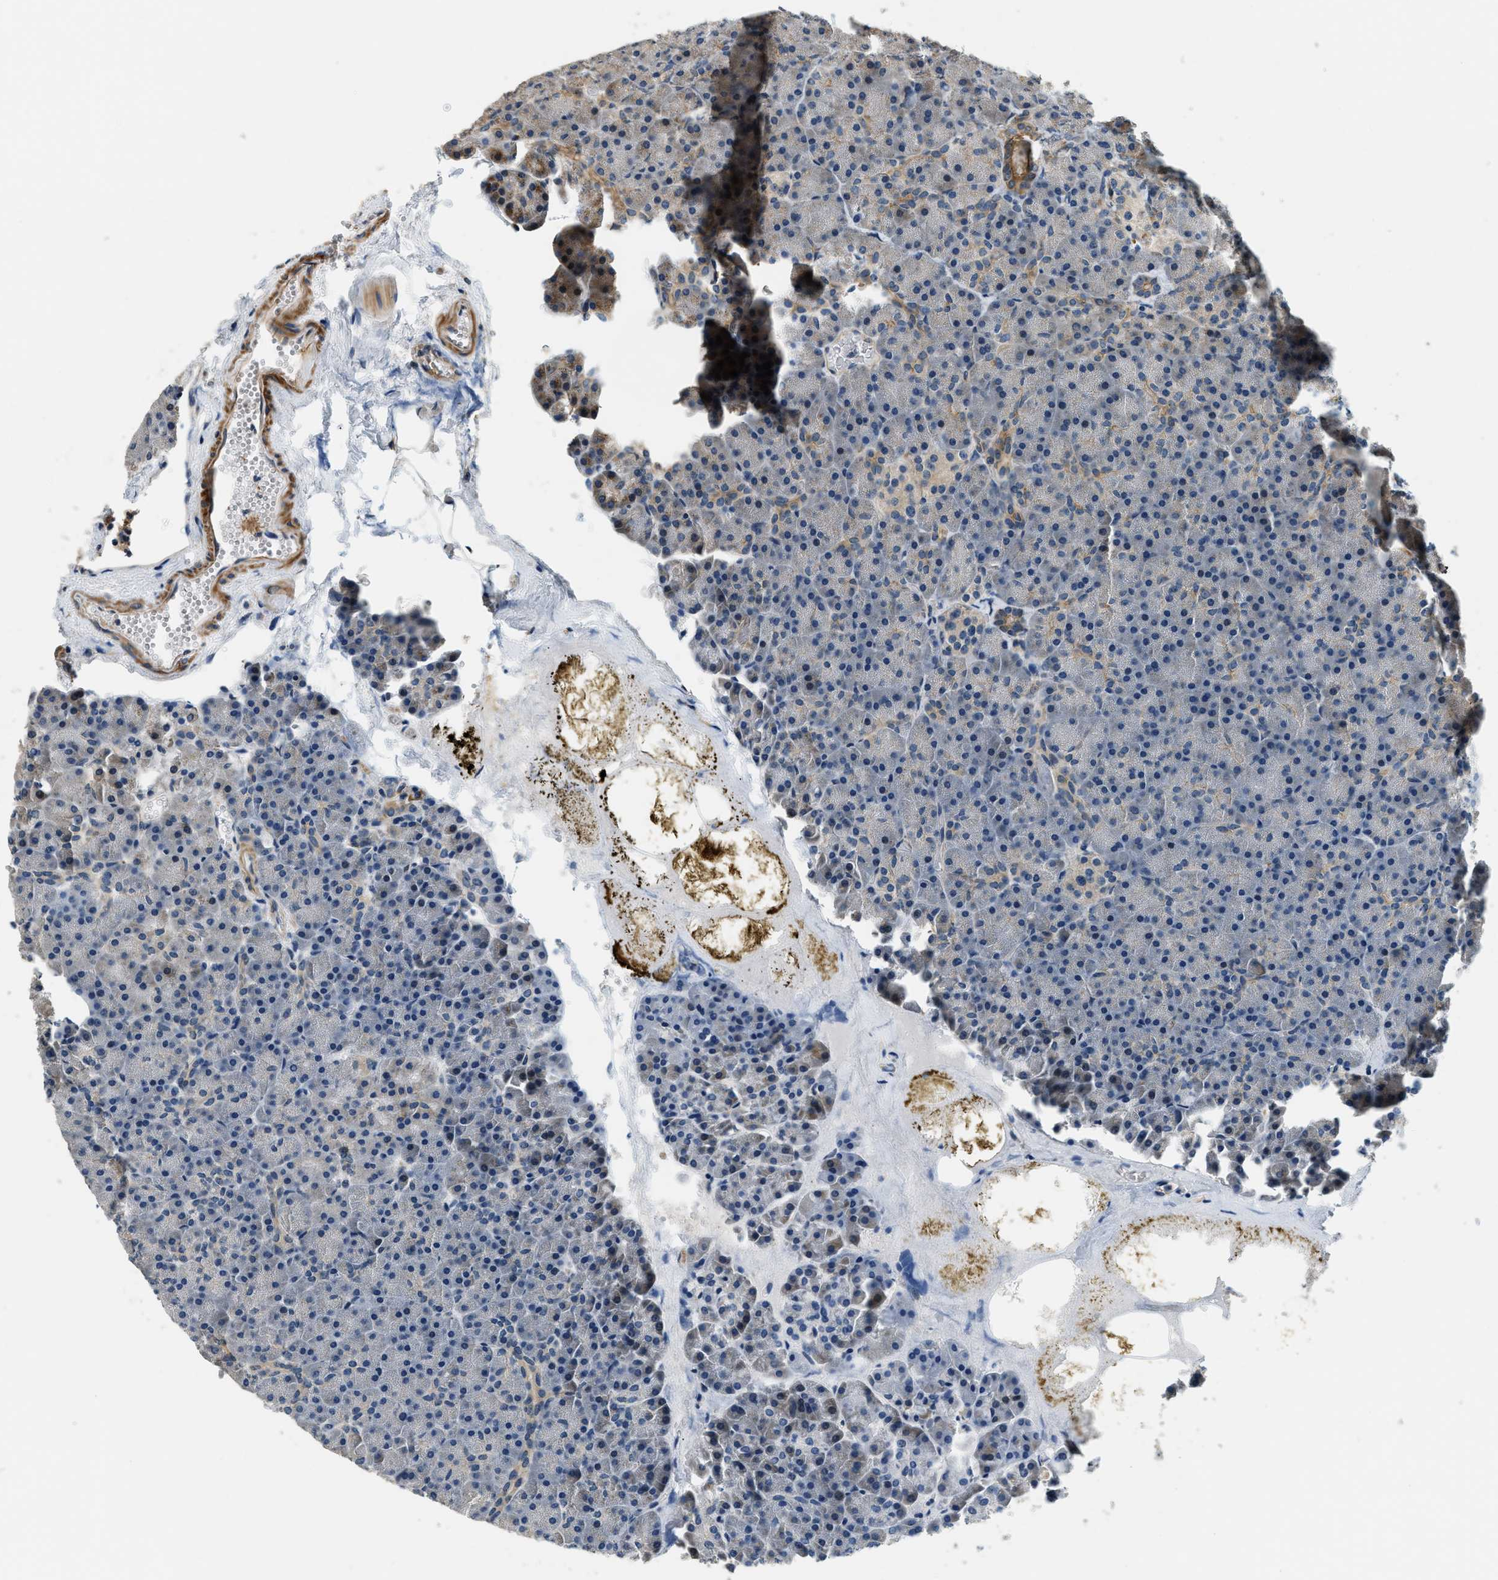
{"staining": {"intensity": "moderate", "quantity": "<25%", "location": "cytoplasmic/membranous"}, "tissue": "pancreas", "cell_type": "Exocrine glandular cells", "image_type": "normal", "snomed": [{"axis": "morphology", "description": "Normal tissue, NOS"}, {"axis": "morphology", "description": "Carcinoid, malignant, NOS"}, {"axis": "topography", "description": "Pancreas"}], "caption": "High-power microscopy captured an IHC micrograph of unremarkable pancreas, revealing moderate cytoplasmic/membranous positivity in approximately <25% of exocrine glandular cells. The protein is shown in brown color, while the nuclei are stained blue.", "gene": "ALOX12", "patient": {"sex": "female", "age": 35}}